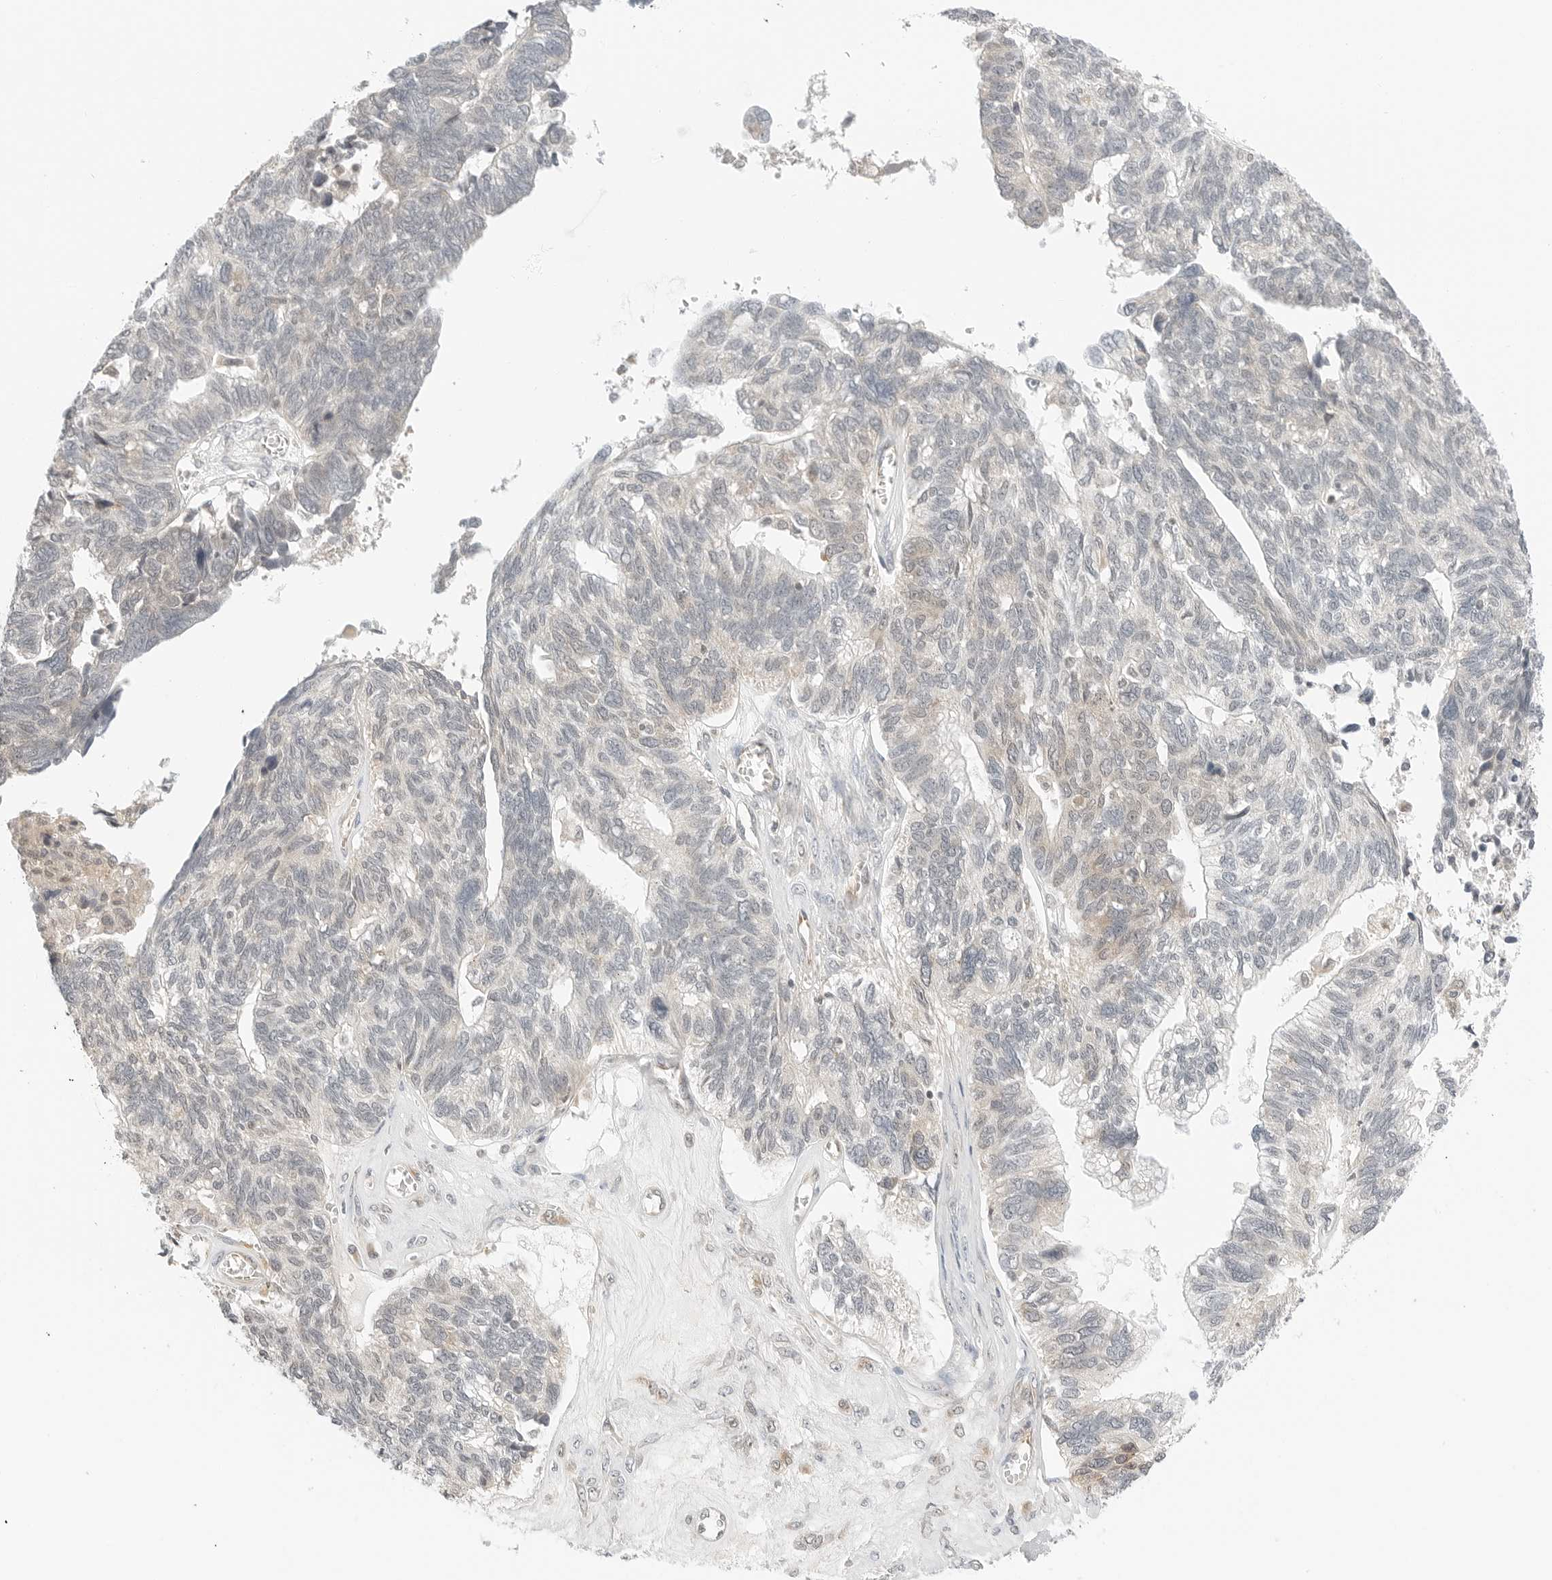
{"staining": {"intensity": "weak", "quantity": "<25%", "location": "cytoplasmic/membranous"}, "tissue": "ovarian cancer", "cell_type": "Tumor cells", "image_type": "cancer", "snomed": [{"axis": "morphology", "description": "Cystadenocarcinoma, serous, NOS"}, {"axis": "topography", "description": "Ovary"}], "caption": "Immunohistochemistry image of neoplastic tissue: human ovarian cancer (serous cystadenocarcinoma) stained with DAB (3,3'-diaminobenzidine) demonstrates no significant protein expression in tumor cells. The staining is performed using DAB (3,3'-diaminobenzidine) brown chromogen with nuclei counter-stained in using hematoxylin.", "gene": "IQCC", "patient": {"sex": "female", "age": 79}}